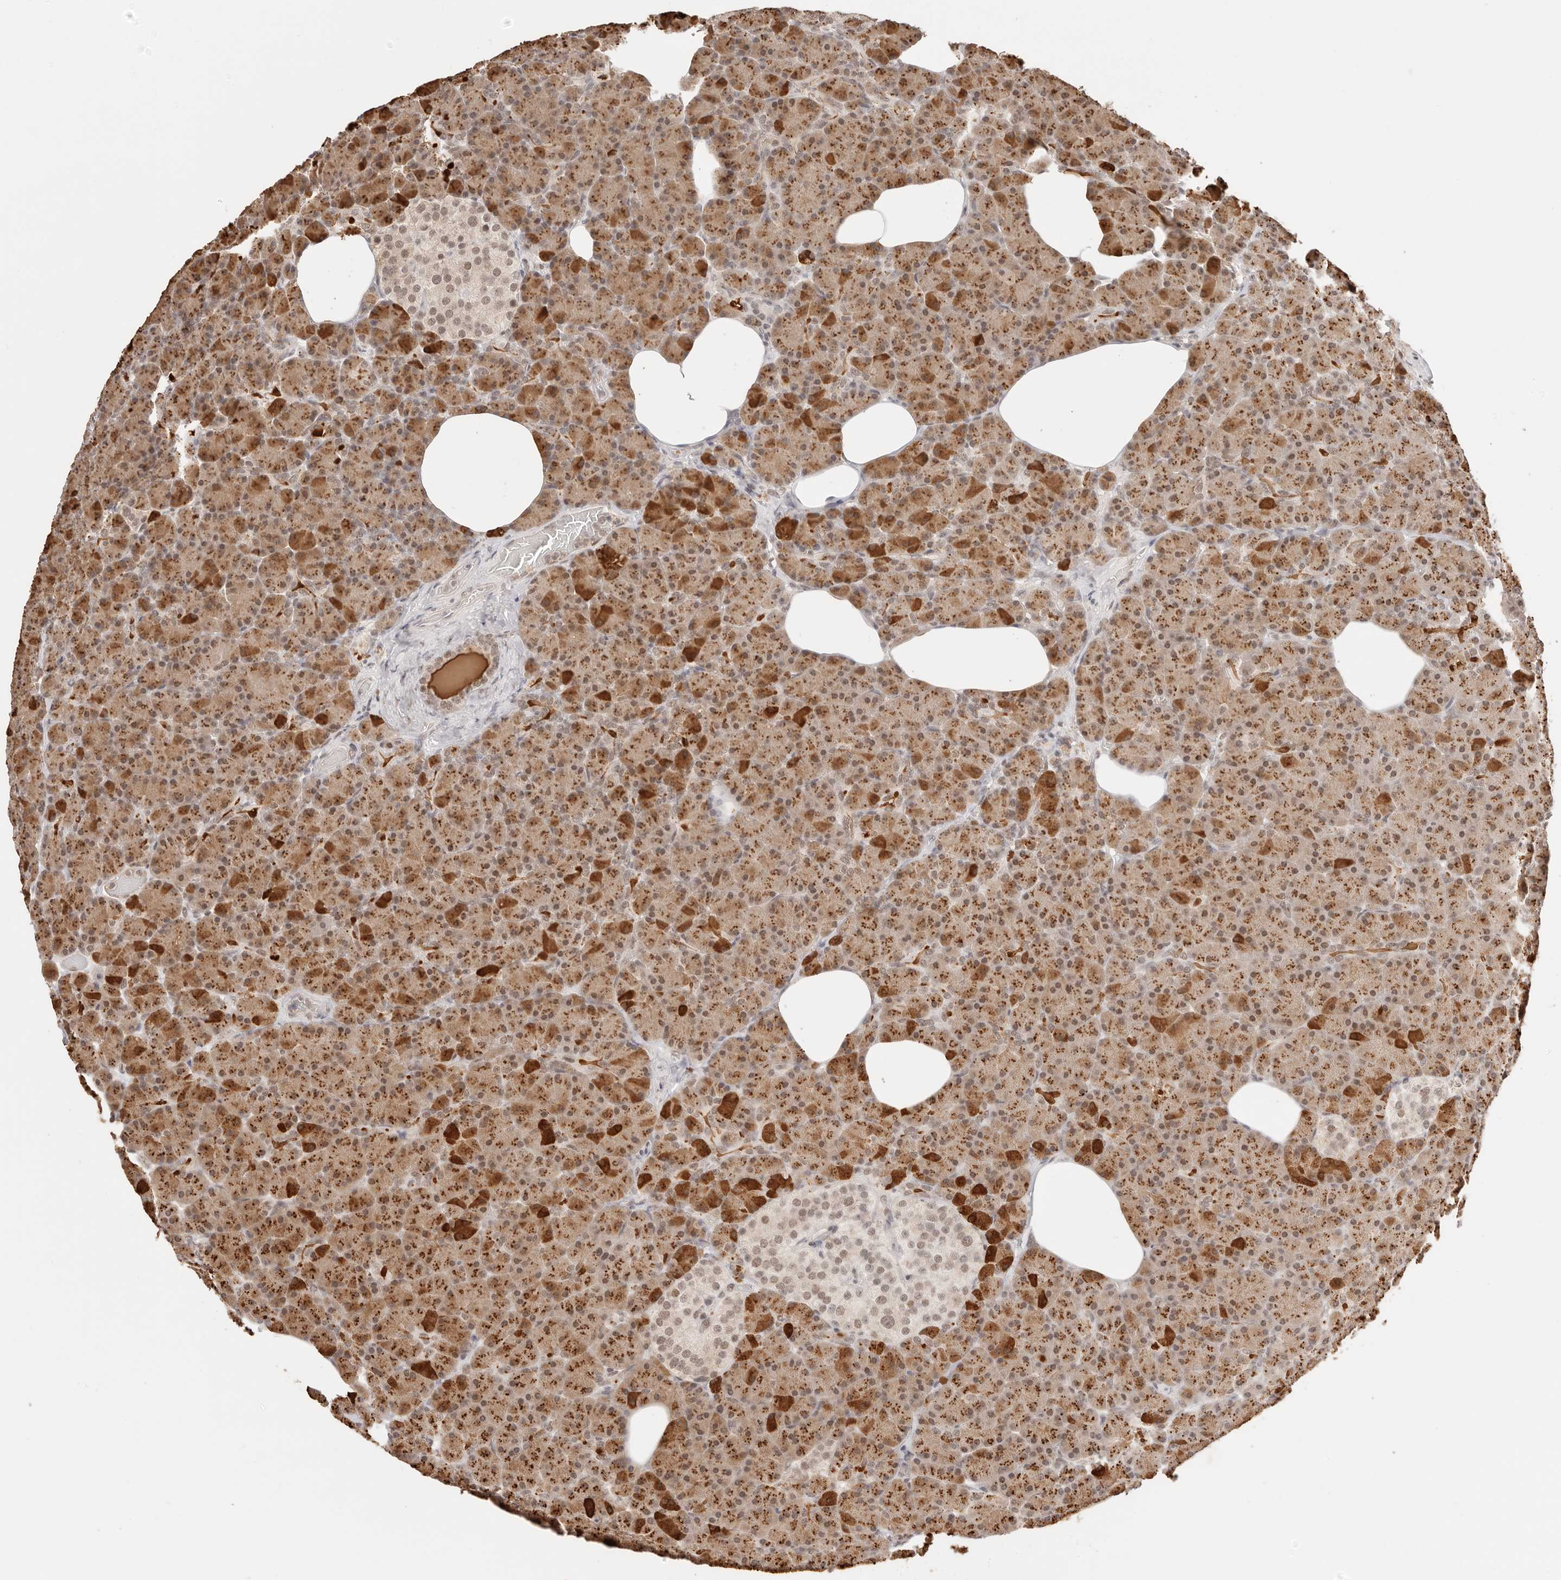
{"staining": {"intensity": "moderate", "quantity": ">75%", "location": "cytoplasmic/membranous,nuclear"}, "tissue": "pancreas", "cell_type": "Exocrine glandular cells", "image_type": "normal", "snomed": [{"axis": "morphology", "description": "Normal tissue, NOS"}, {"axis": "topography", "description": "Pancreas"}], "caption": "This is a photomicrograph of immunohistochemistry staining of unremarkable pancreas, which shows moderate expression in the cytoplasmic/membranous,nuclear of exocrine glandular cells.", "gene": "RFC3", "patient": {"sex": "female", "age": 43}}